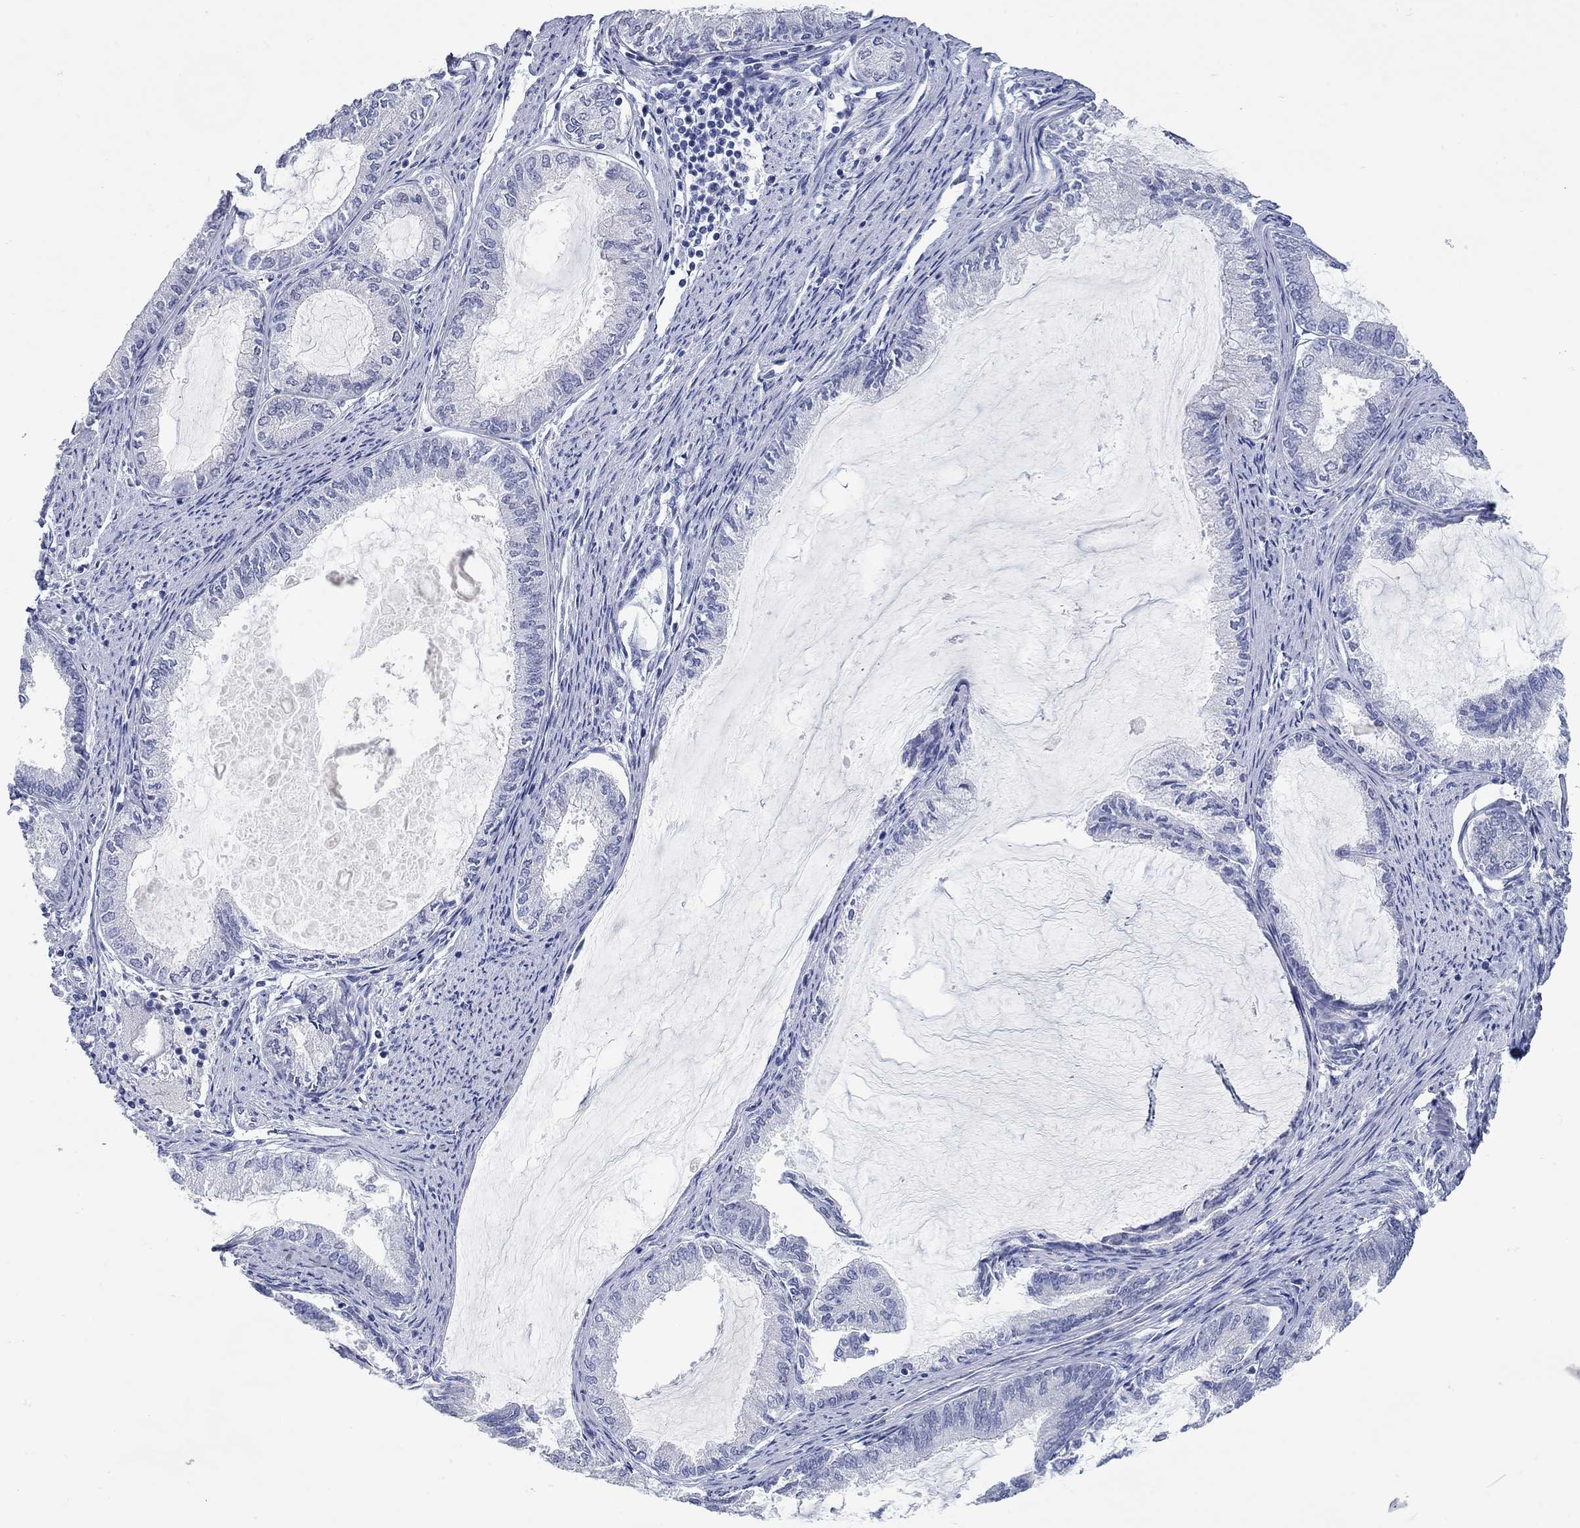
{"staining": {"intensity": "negative", "quantity": "none", "location": "none"}, "tissue": "endometrial cancer", "cell_type": "Tumor cells", "image_type": "cancer", "snomed": [{"axis": "morphology", "description": "Adenocarcinoma, NOS"}, {"axis": "topography", "description": "Endometrium"}], "caption": "There is no significant staining in tumor cells of endometrial adenocarcinoma.", "gene": "WASF3", "patient": {"sex": "female", "age": 86}}